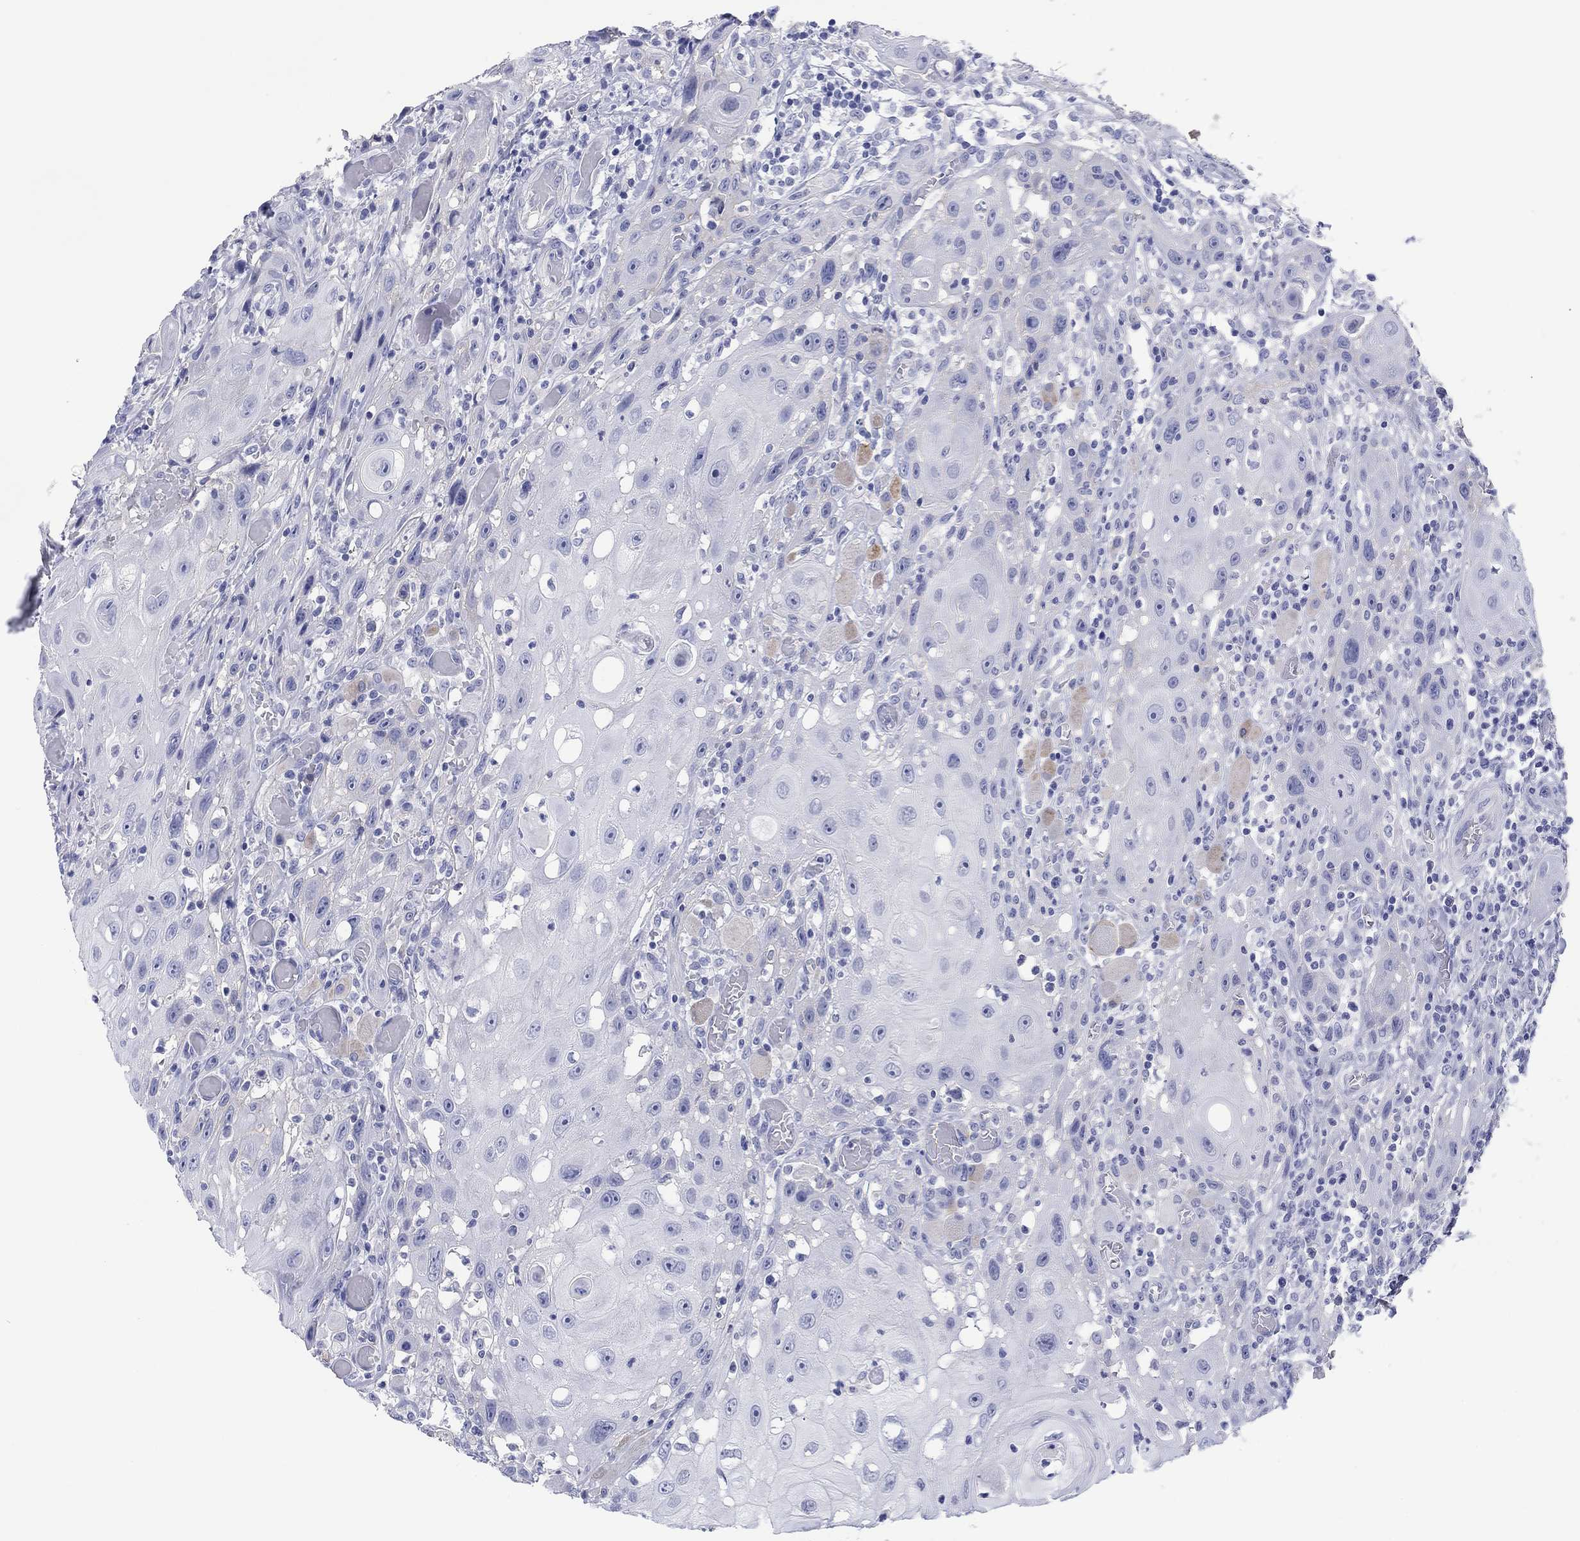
{"staining": {"intensity": "negative", "quantity": "none", "location": "none"}, "tissue": "head and neck cancer", "cell_type": "Tumor cells", "image_type": "cancer", "snomed": [{"axis": "morphology", "description": "Normal tissue, NOS"}, {"axis": "morphology", "description": "Squamous cell carcinoma, NOS"}, {"axis": "topography", "description": "Oral tissue"}, {"axis": "topography", "description": "Head-Neck"}], "caption": "IHC image of neoplastic tissue: human squamous cell carcinoma (head and neck) stained with DAB displays no significant protein expression in tumor cells.", "gene": "ATP1B1", "patient": {"sex": "male", "age": 71}}